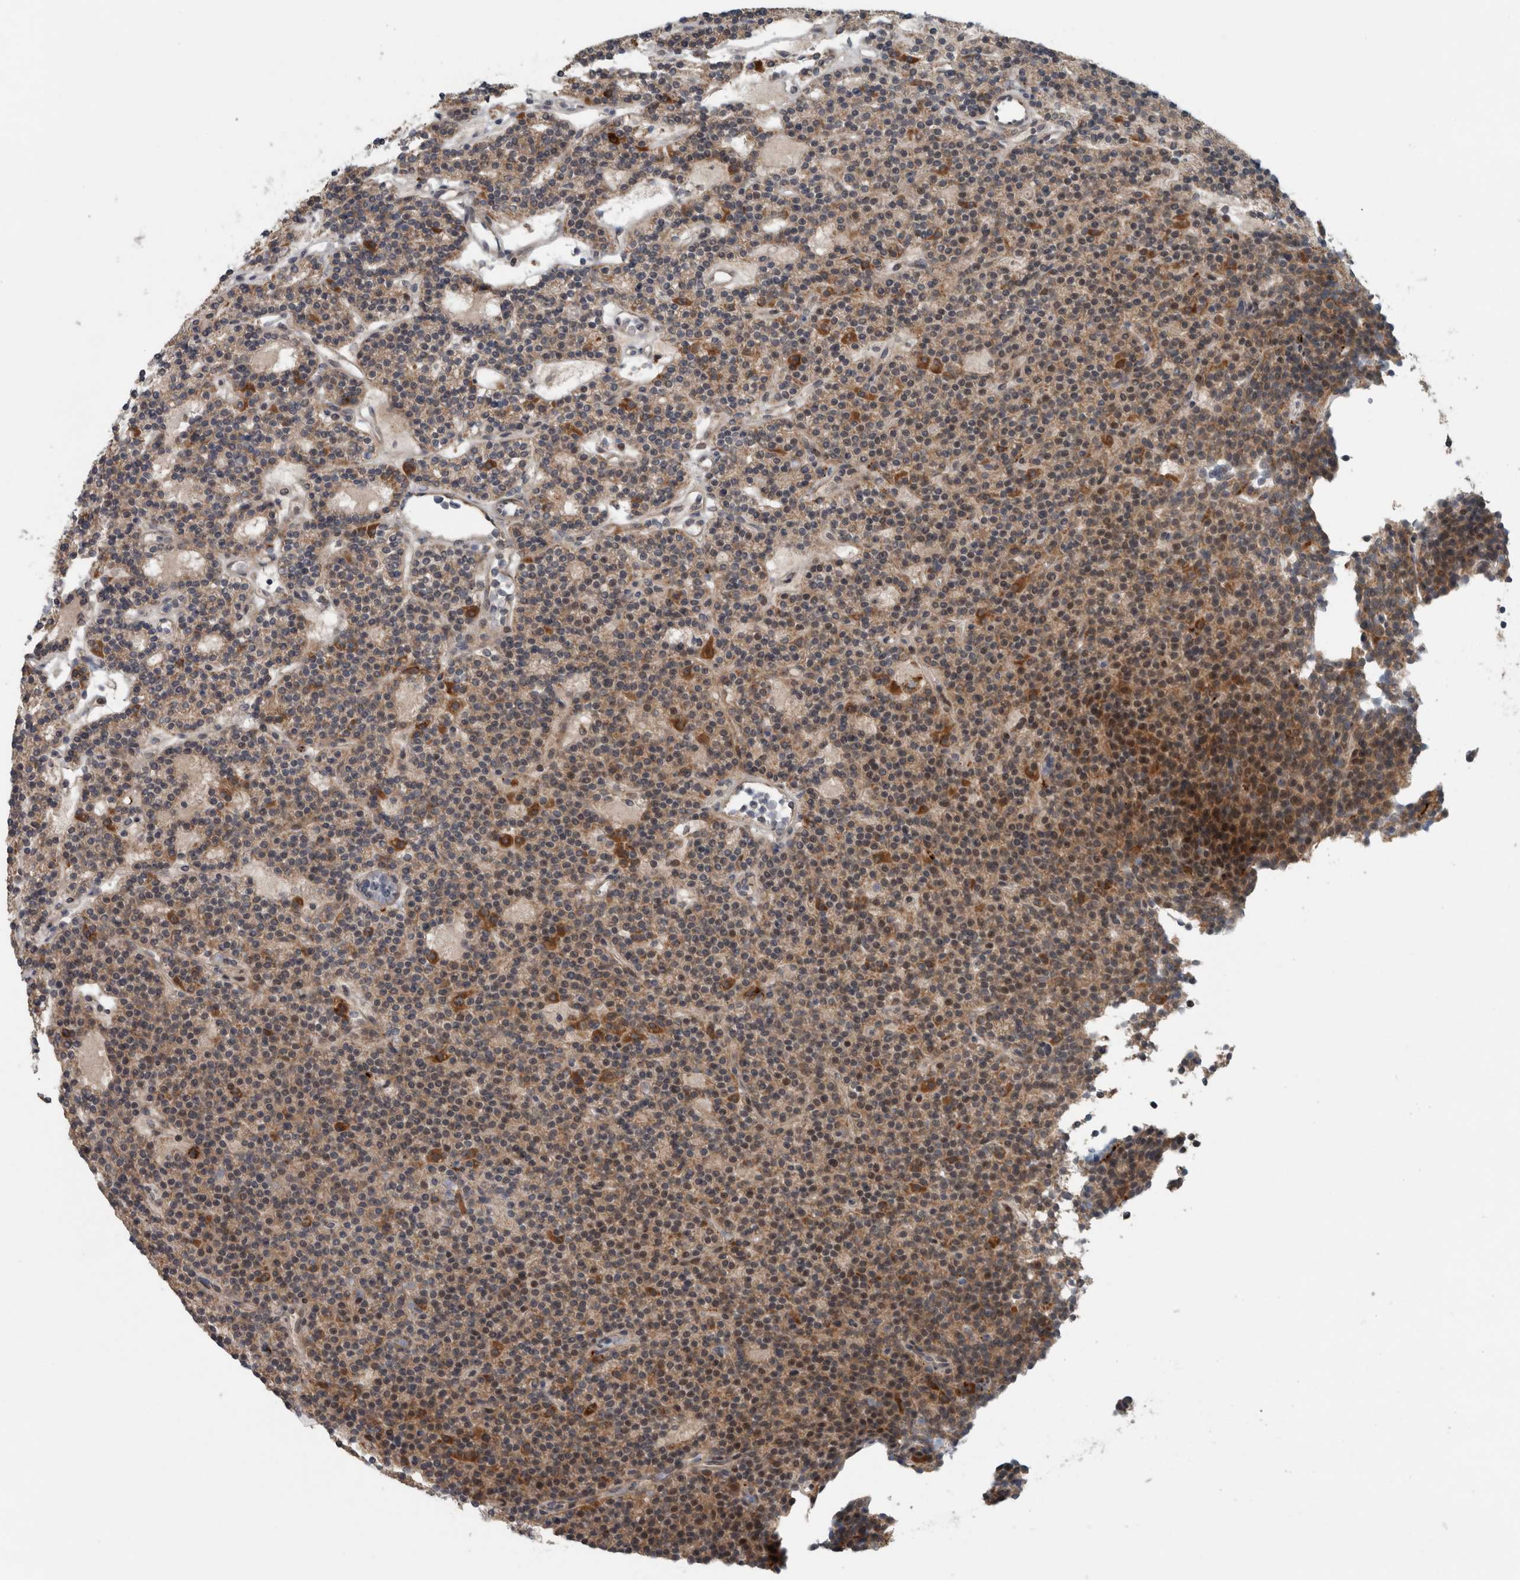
{"staining": {"intensity": "weak", "quantity": ">75%", "location": "cytoplasmic/membranous"}, "tissue": "parathyroid gland", "cell_type": "Glandular cells", "image_type": "normal", "snomed": [{"axis": "morphology", "description": "Normal tissue, NOS"}, {"axis": "topography", "description": "Parathyroid gland"}], "caption": "Normal parathyroid gland reveals weak cytoplasmic/membranous staining in about >75% of glandular cells, visualized by immunohistochemistry.", "gene": "GBA2", "patient": {"sex": "male", "age": 75}}